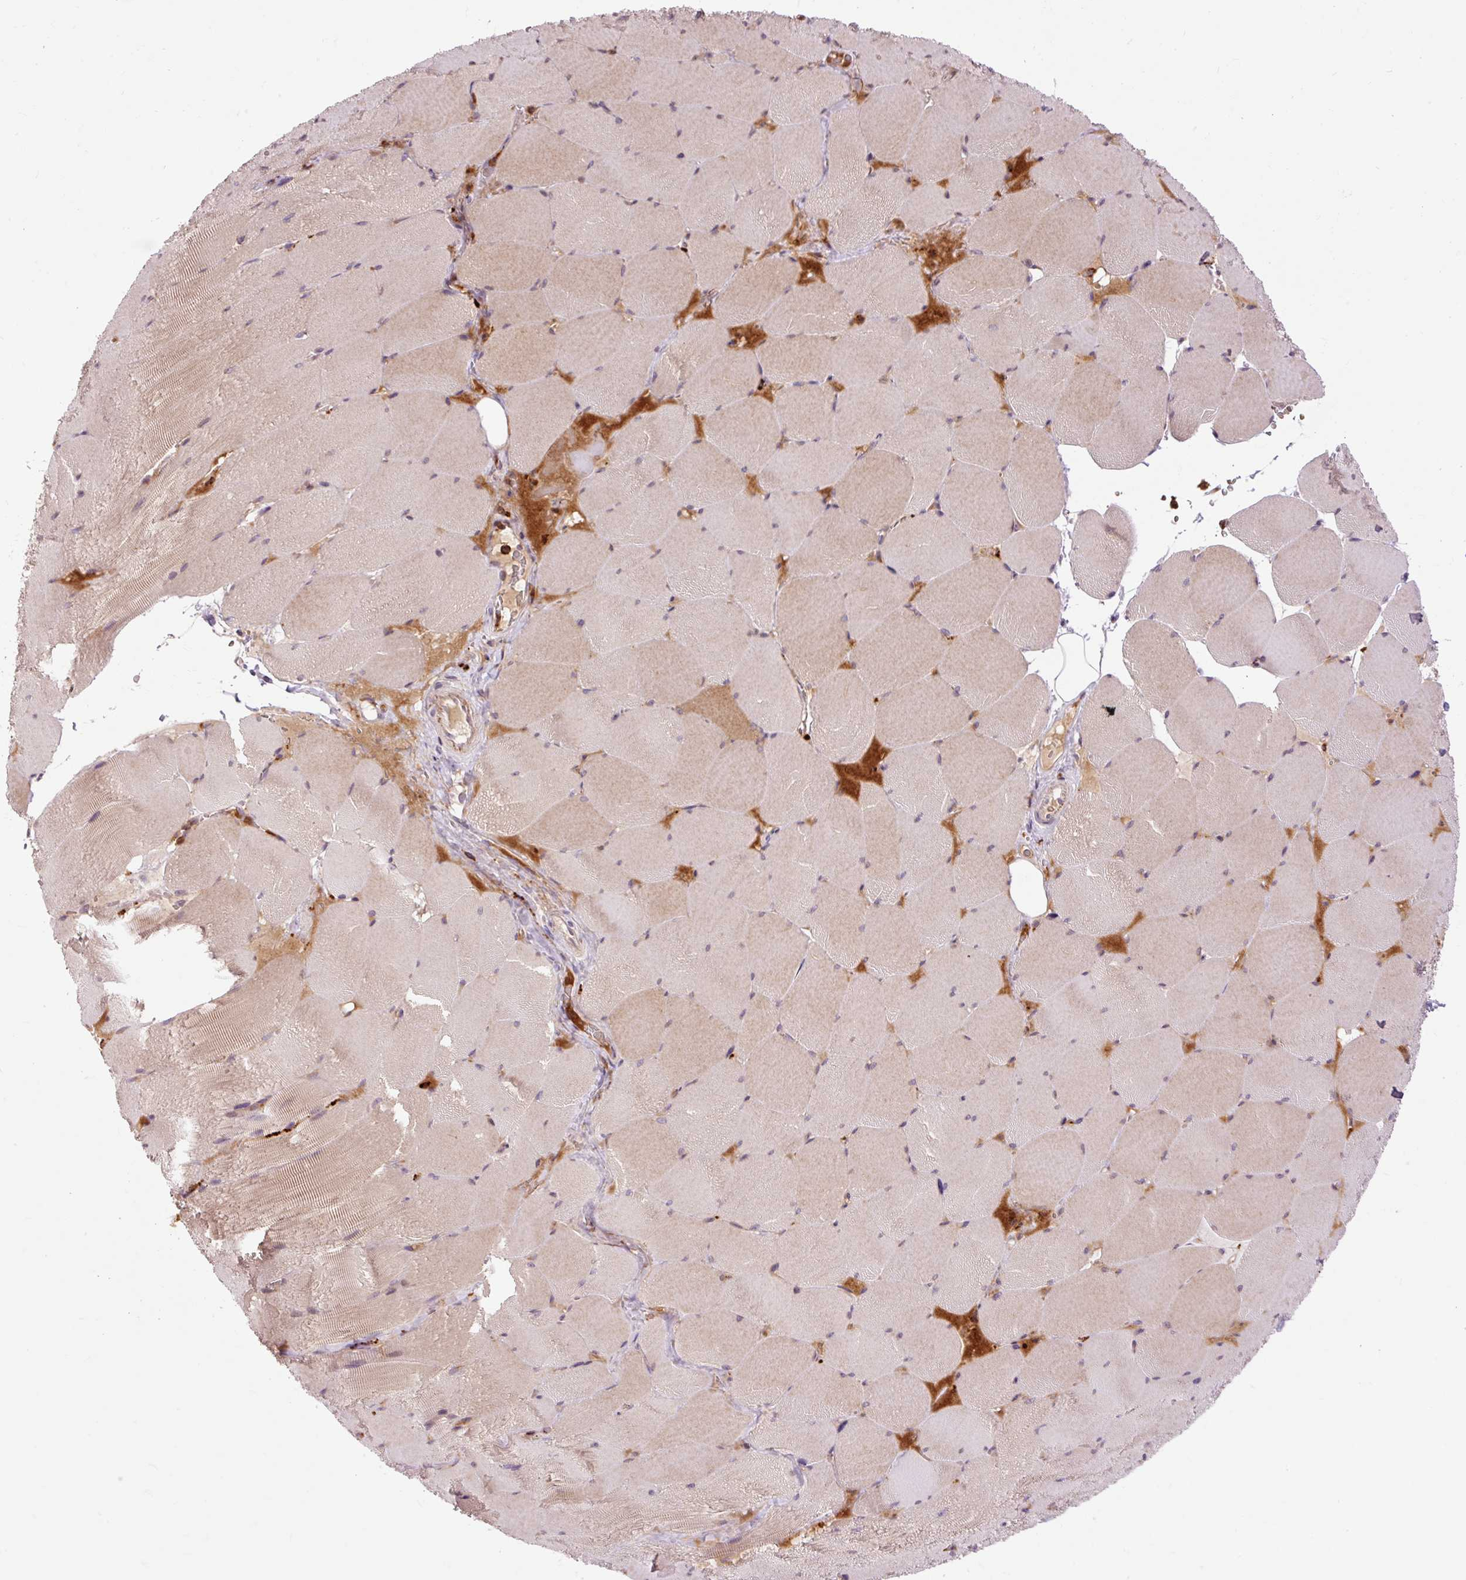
{"staining": {"intensity": "weak", "quantity": "25%-75%", "location": "cytoplasmic/membranous"}, "tissue": "skeletal muscle", "cell_type": "Myocytes", "image_type": "normal", "snomed": [{"axis": "morphology", "description": "Normal tissue, NOS"}, {"axis": "topography", "description": "Skeletal muscle"}, {"axis": "topography", "description": "Head-Neck"}], "caption": "Myocytes exhibit low levels of weak cytoplasmic/membranous expression in about 25%-75% of cells in benign human skeletal muscle.", "gene": "CEBPZ", "patient": {"sex": "male", "age": 66}}